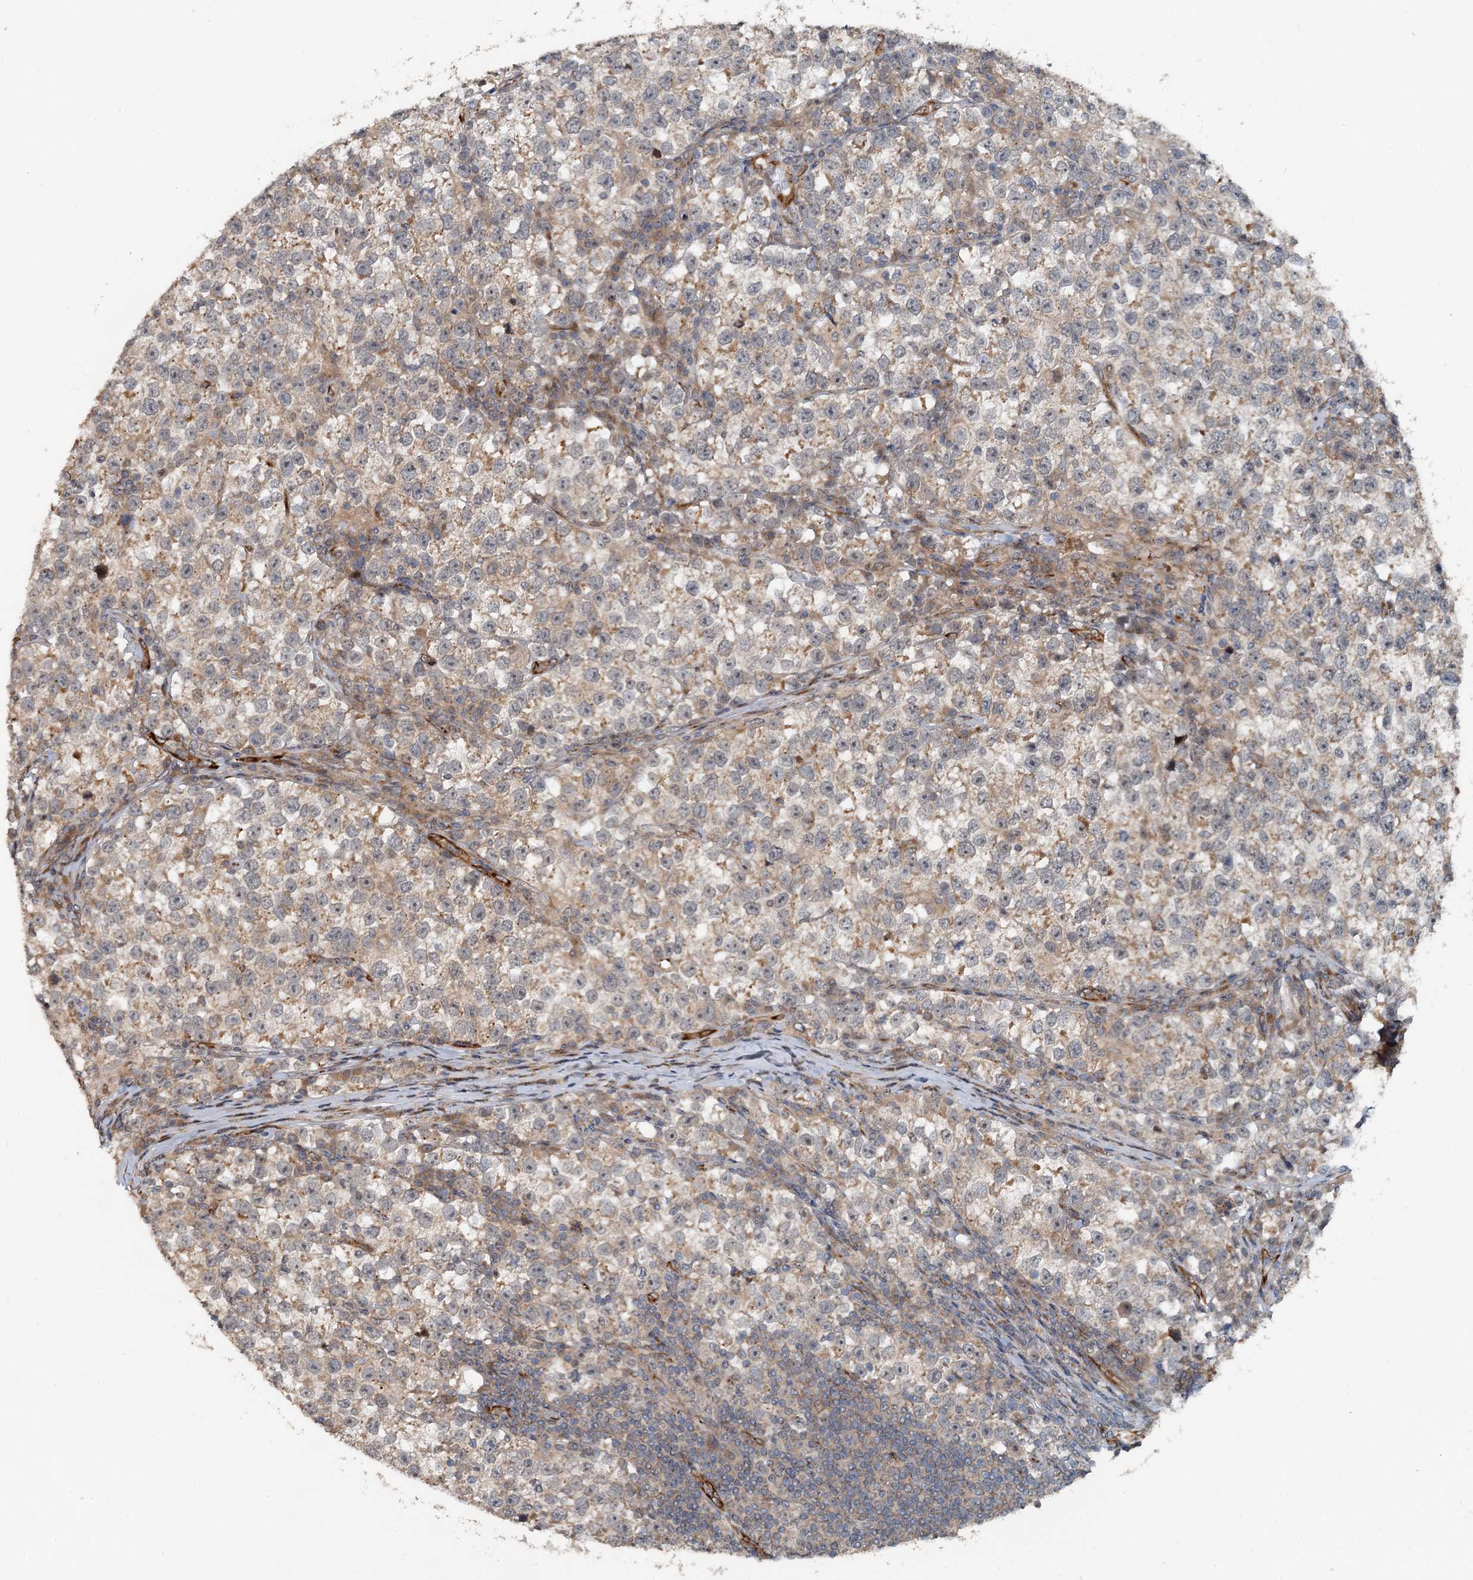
{"staining": {"intensity": "moderate", "quantity": "<25%", "location": "cytoplasmic/membranous"}, "tissue": "testis cancer", "cell_type": "Tumor cells", "image_type": "cancer", "snomed": [{"axis": "morphology", "description": "Normal tissue, NOS"}, {"axis": "morphology", "description": "Seminoma, NOS"}, {"axis": "topography", "description": "Testis"}], "caption": "About <25% of tumor cells in human seminoma (testis) show moderate cytoplasmic/membranous protein expression as visualized by brown immunohistochemical staining.", "gene": "CEP68", "patient": {"sex": "male", "age": 43}}